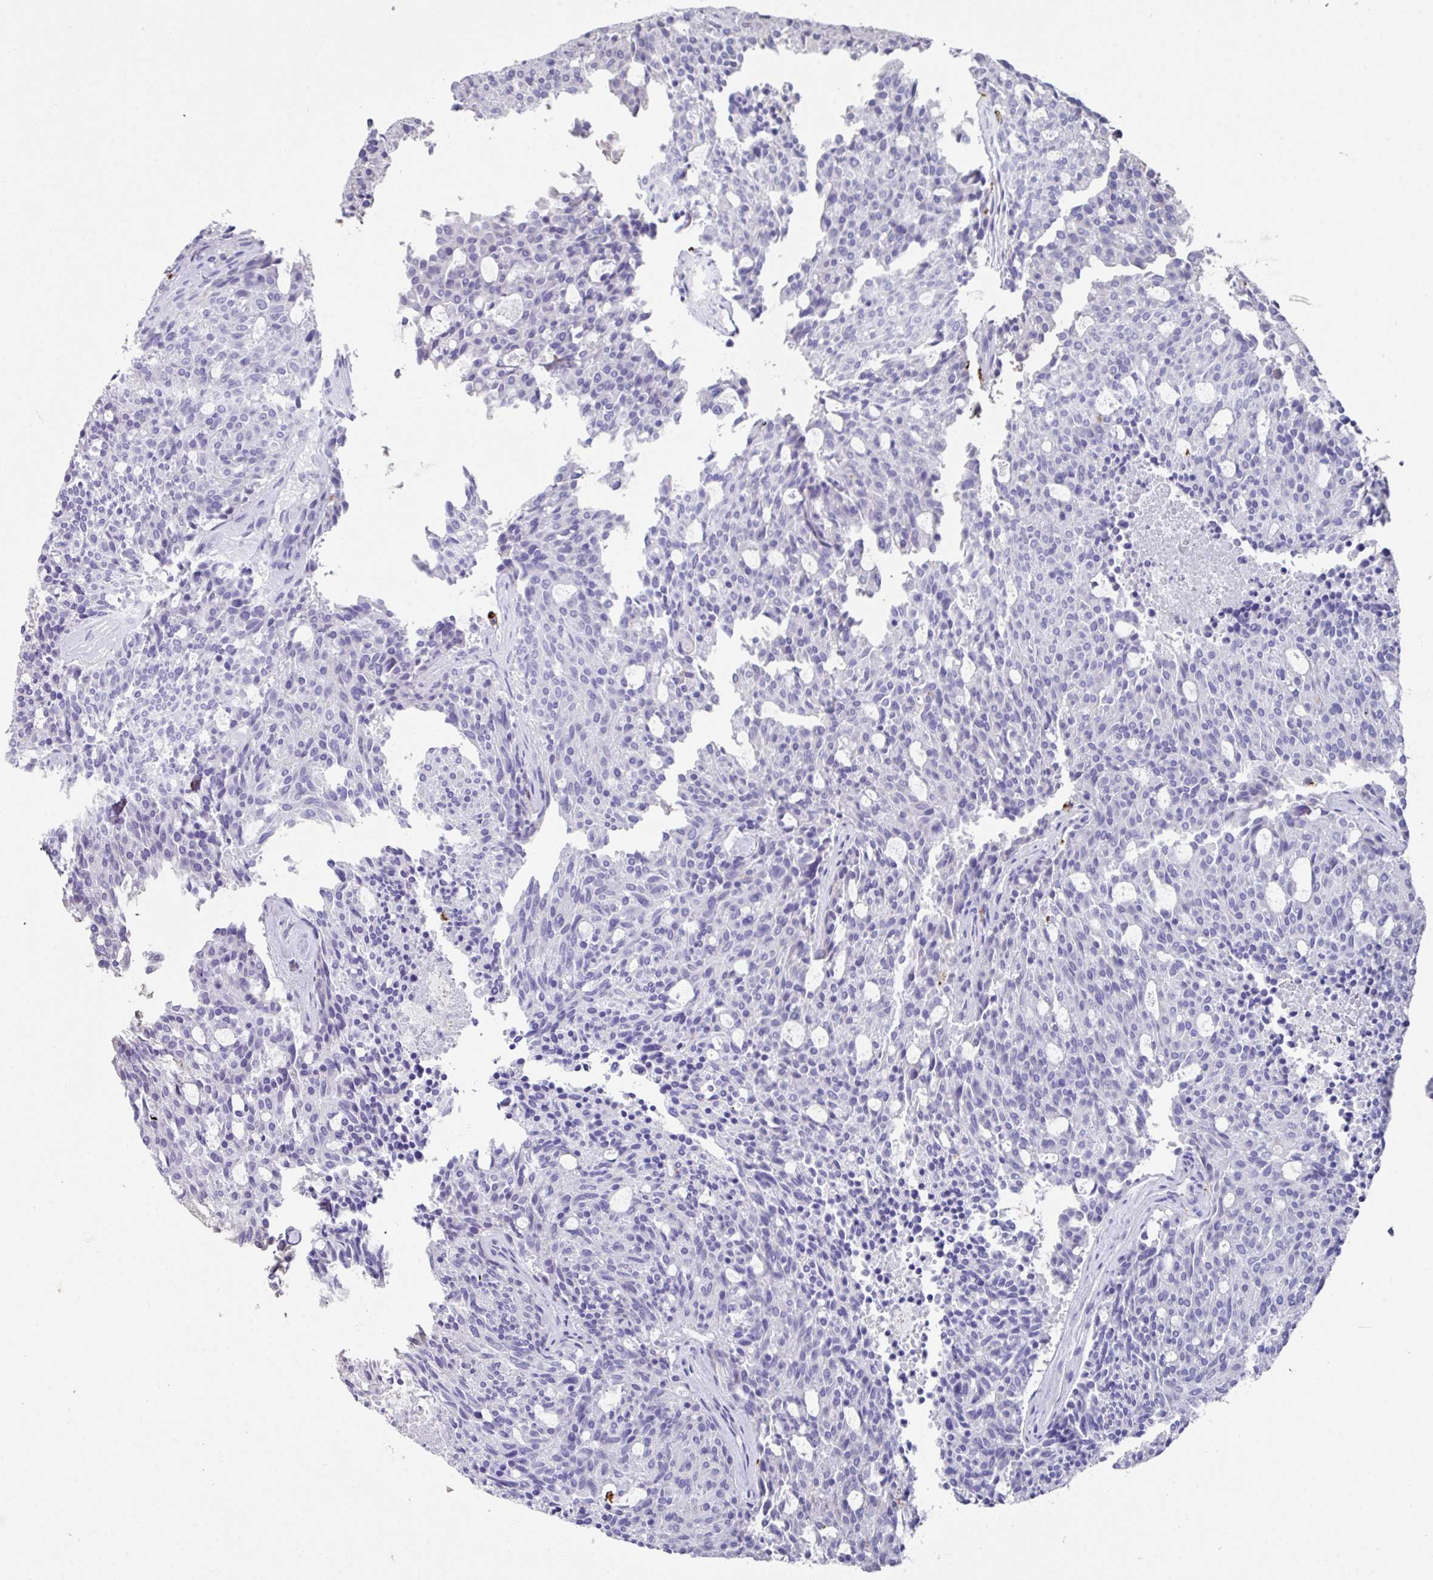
{"staining": {"intensity": "negative", "quantity": "none", "location": "none"}, "tissue": "carcinoid", "cell_type": "Tumor cells", "image_type": "cancer", "snomed": [{"axis": "morphology", "description": "Carcinoid, malignant, NOS"}, {"axis": "topography", "description": "Pancreas"}], "caption": "This micrograph is of carcinoid (malignant) stained with IHC to label a protein in brown with the nuclei are counter-stained blue. There is no positivity in tumor cells.", "gene": "CPVL", "patient": {"sex": "female", "age": 54}}